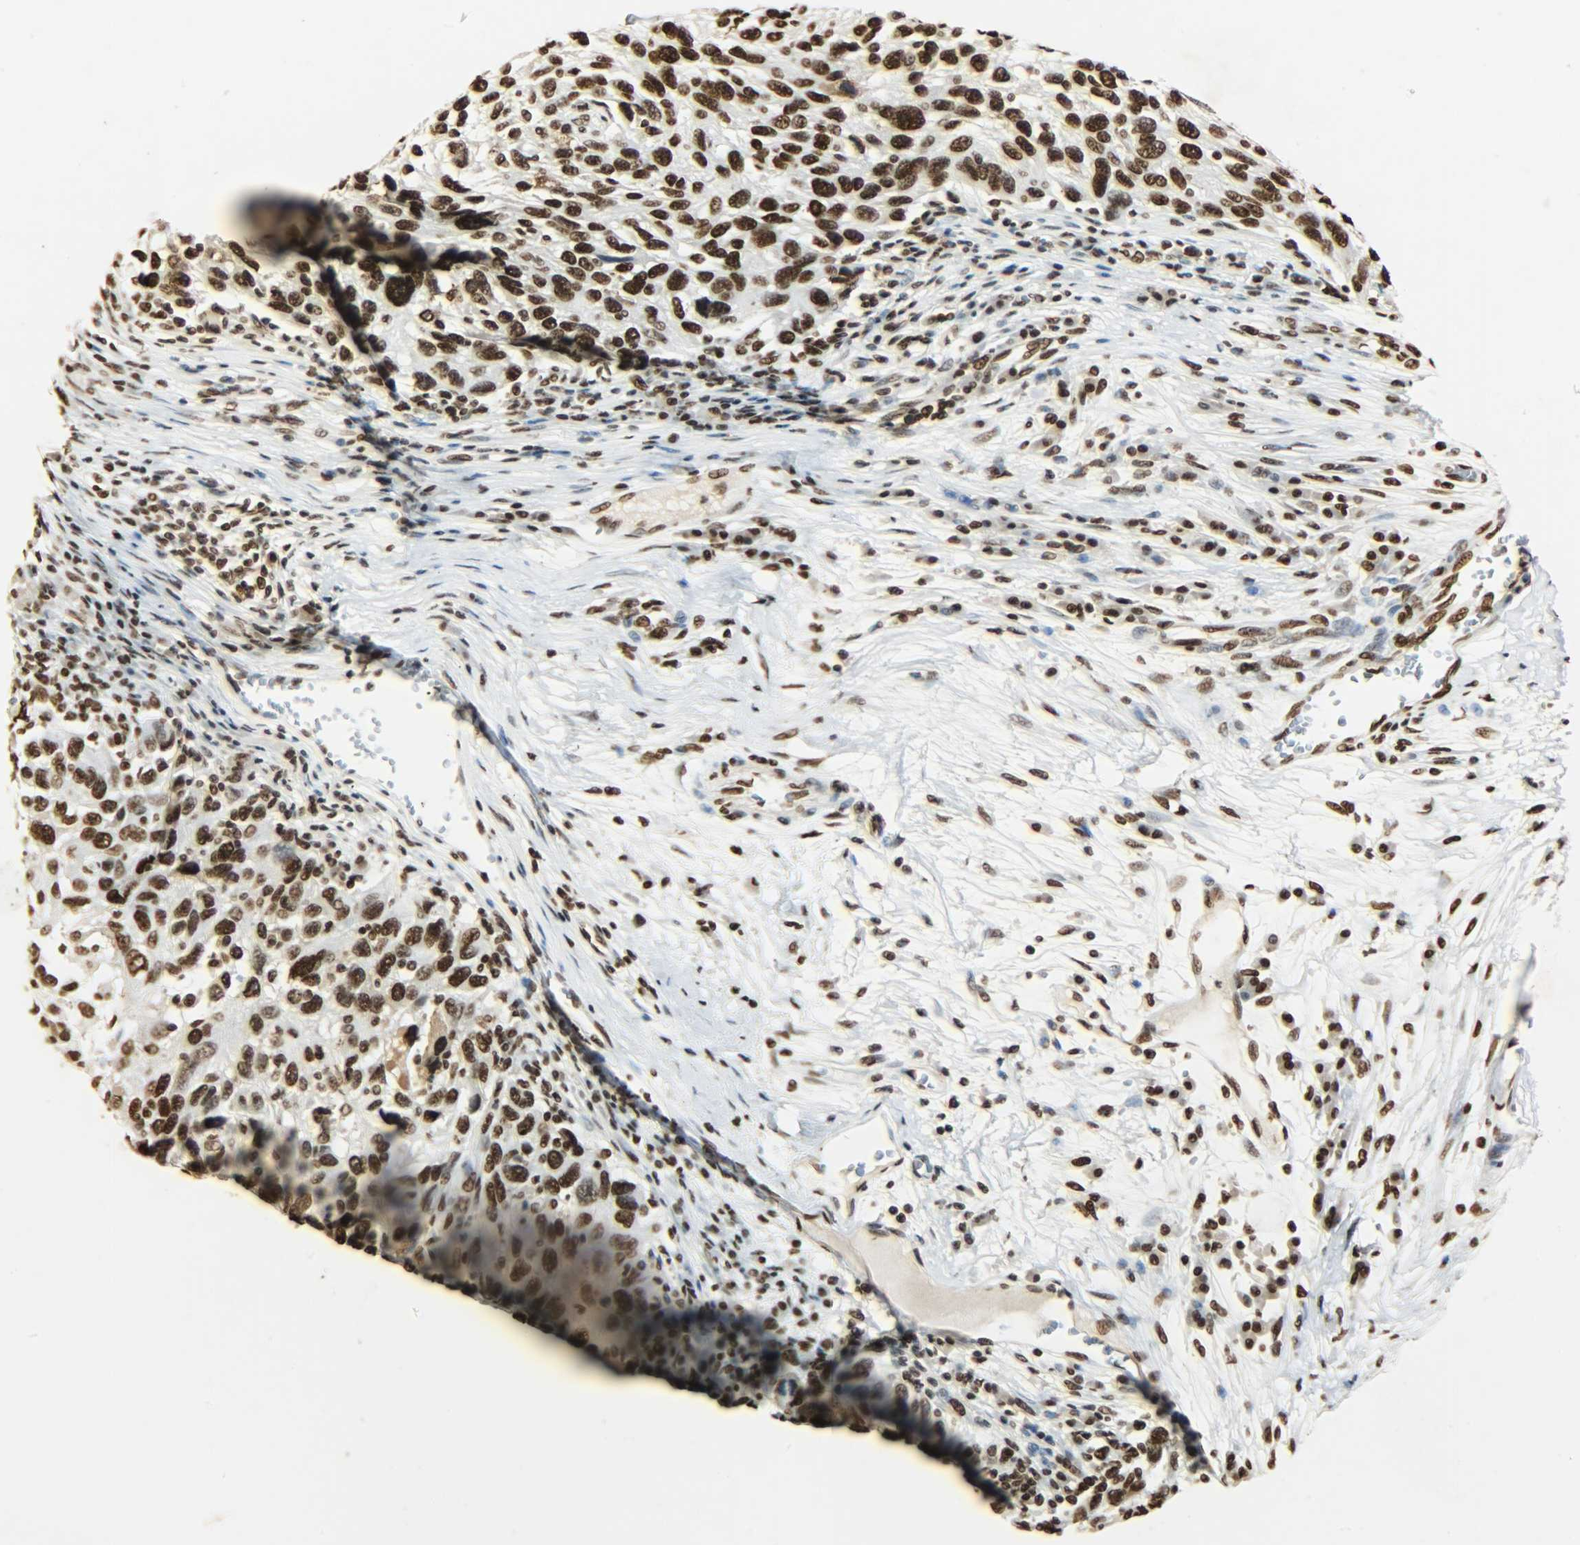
{"staining": {"intensity": "strong", "quantity": ">75%", "location": "nuclear"}, "tissue": "melanoma", "cell_type": "Tumor cells", "image_type": "cancer", "snomed": [{"axis": "morphology", "description": "Malignant melanoma, NOS"}, {"axis": "topography", "description": "Skin"}], "caption": "Brown immunohistochemical staining in melanoma demonstrates strong nuclear positivity in approximately >75% of tumor cells. The protein is shown in brown color, while the nuclei are stained blue.", "gene": "KHDRBS1", "patient": {"sex": "male", "age": 53}}